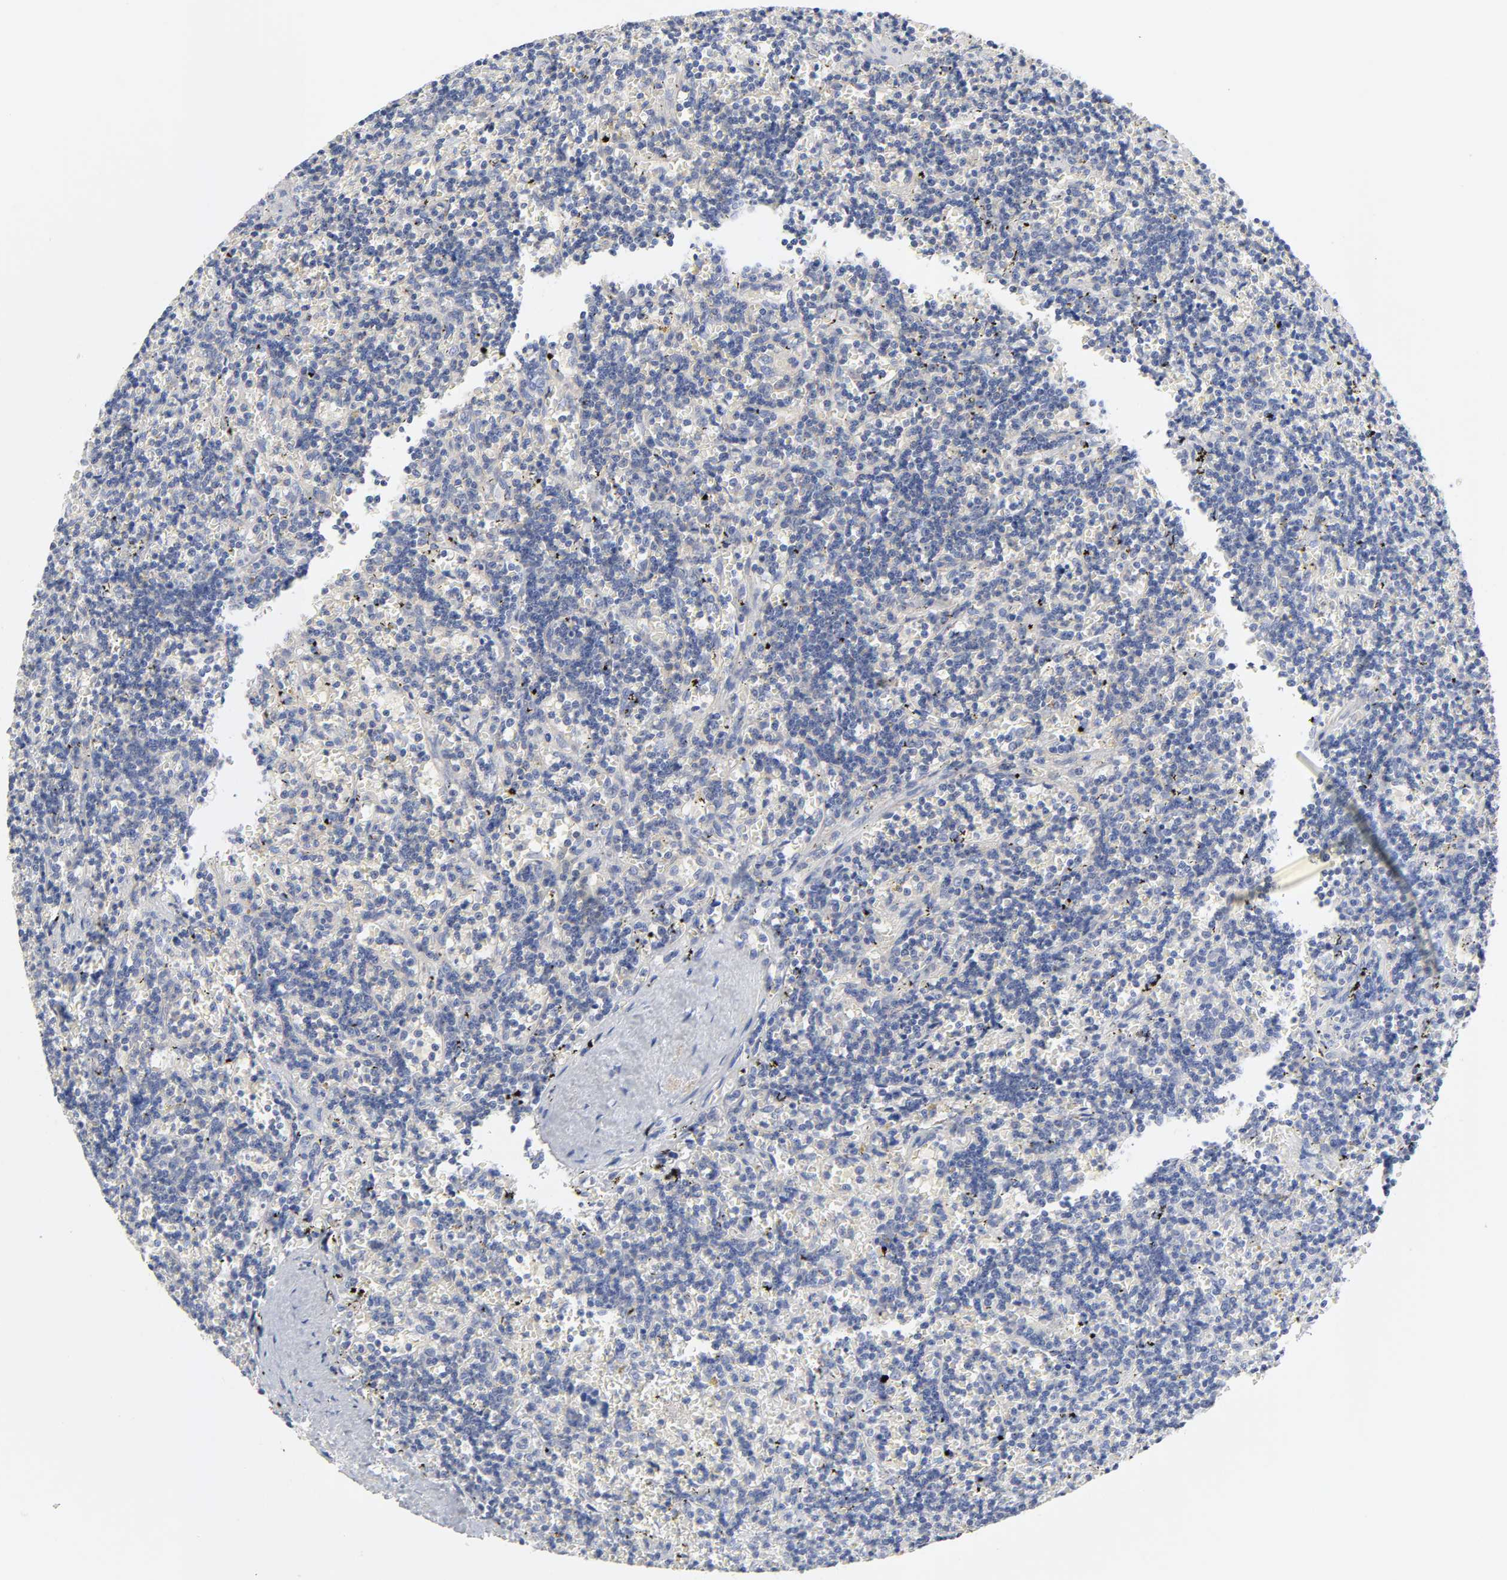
{"staining": {"intensity": "negative", "quantity": "none", "location": "none"}, "tissue": "lymphoma", "cell_type": "Tumor cells", "image_type": "cancer", "snomed": [{"axis": "morphology", "description": "Malignant lymphoma, non-Hodgkin's type, Low grade"}, {"axis": "topography", "description": "Spleen"}], "caption": "This is an immunohistochemistry (IHC) photomicrograph of human malignant lymphoma, non-Hodgkin's type (low-grade). There is no expression in tumor cells.", "gene": "ROCK1", "patient": {"sex": "male", "age": 60}}